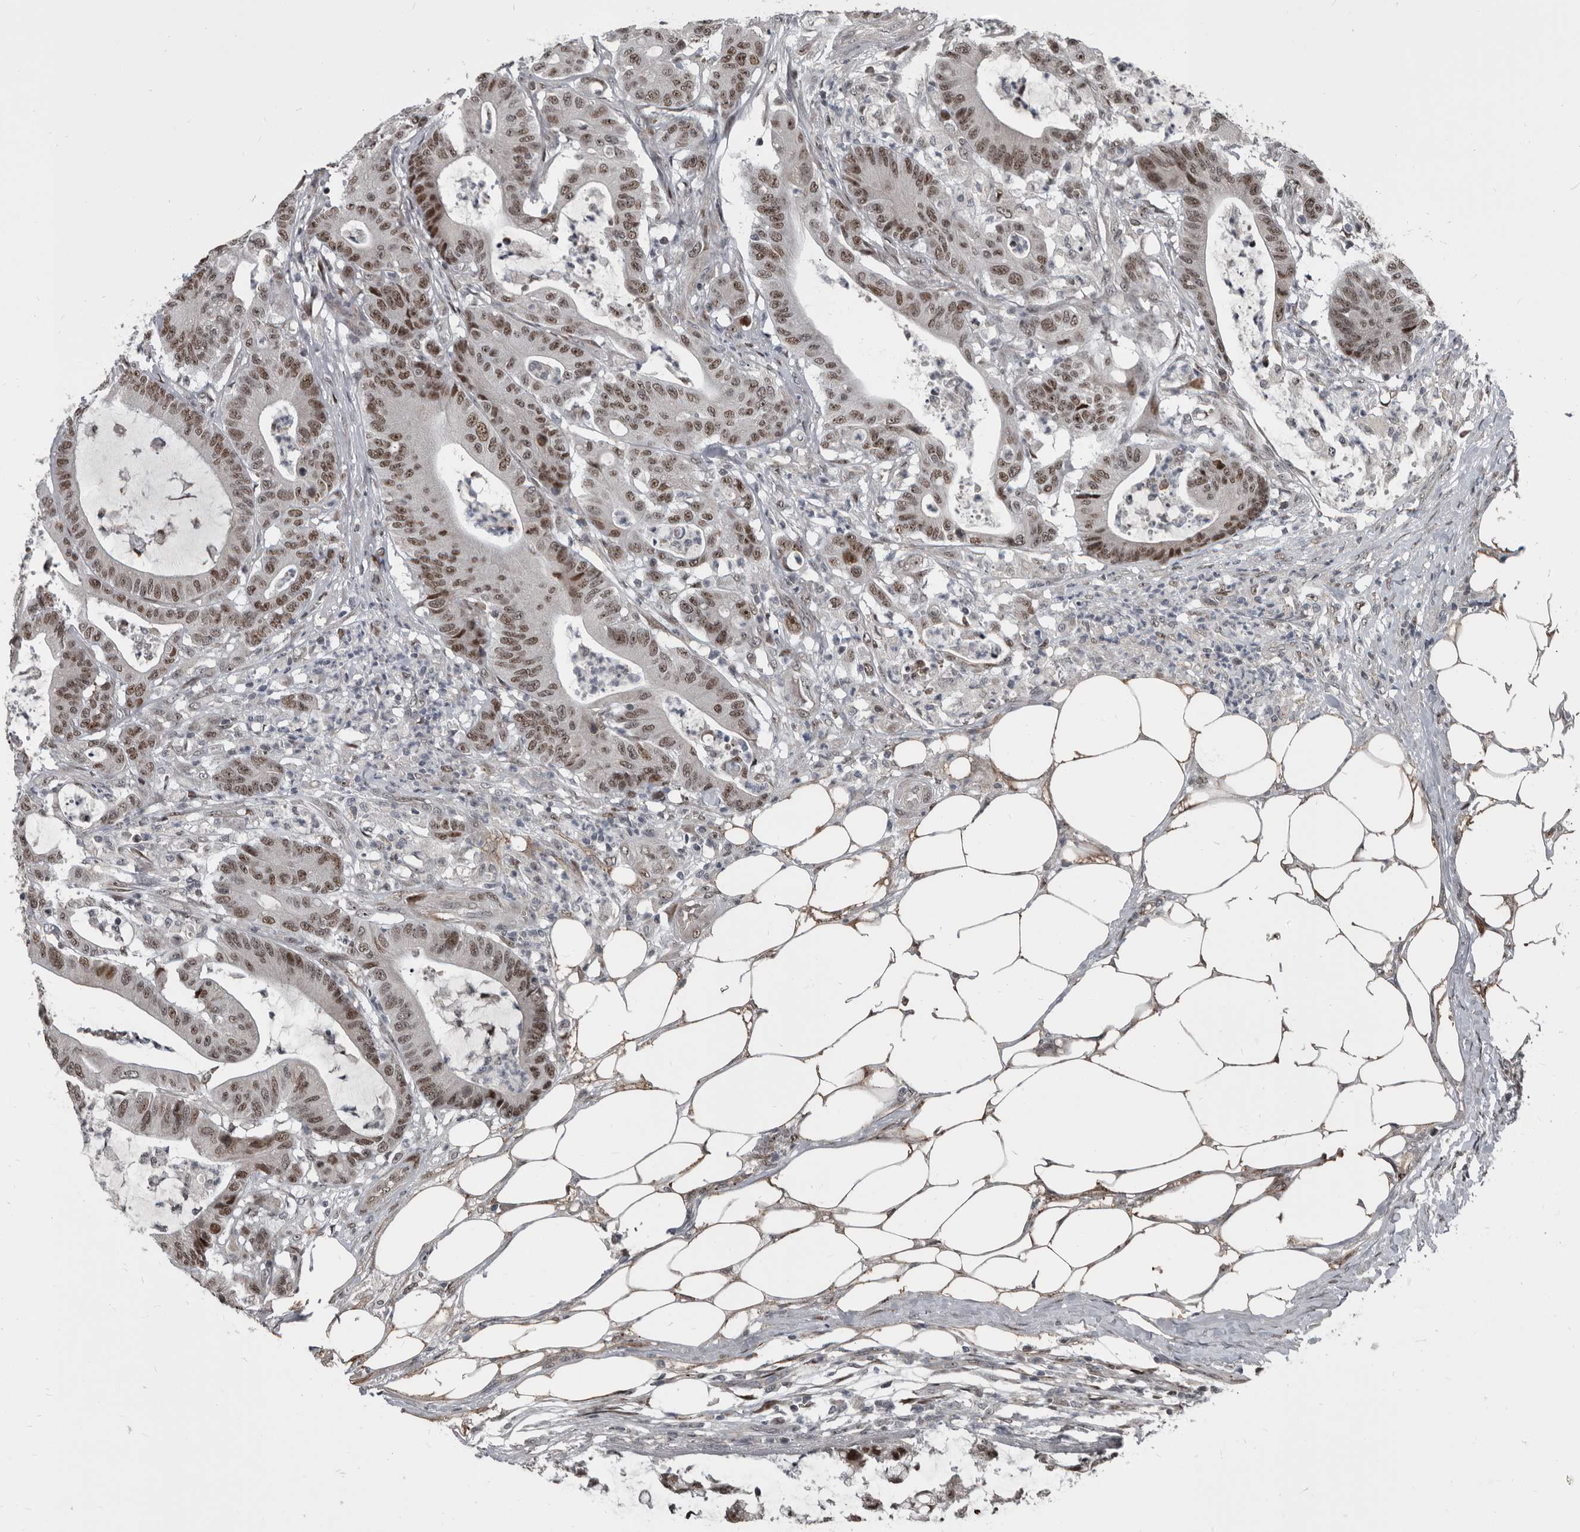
{"staining": {"intensity": "moderate", "quantity": ">75%", "location": "nuclear"}, "tissue": "colorectal cancer", "cell_type": "Tumor cells", "image_type": "cancer", "snomed": [{"axis": "morphology", "description": "Adenocarcinoma, NOS"}, {"axis": "topography", "description": "Colon"}], "caption": "About >75% of tumor cells in colorectal cancer (adenocarcinoma) reveal moderate nuclear protein positivity as visualized by brown immunohistochemical staining.", "gene": "CHD1L", "patient": {"sex": "female", "age": 84}}